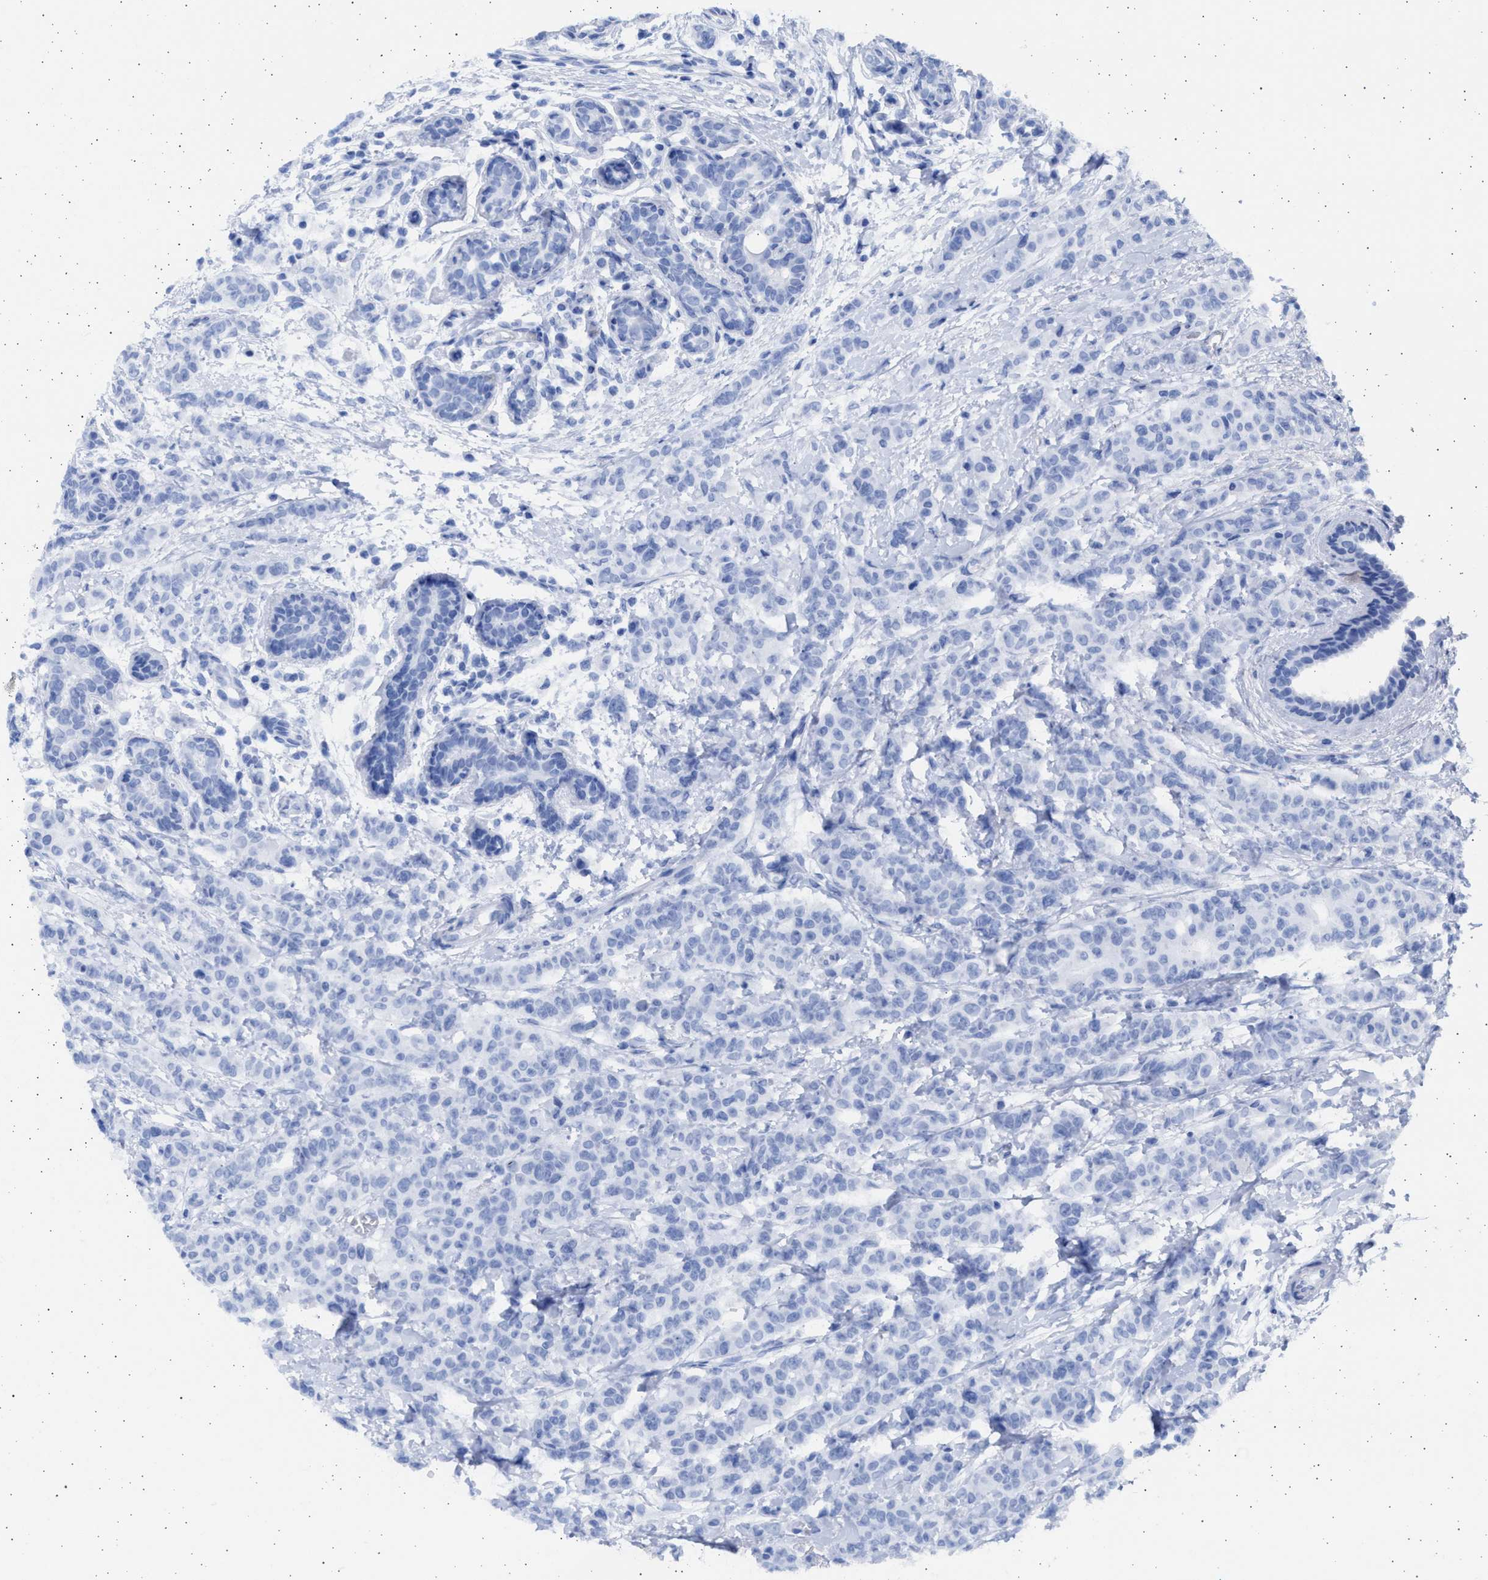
{"staining": {"intensity": "negative", "quantity": "none", "location": "none"}, "tissue": "breast cancer", "cell_type": "Tumor cells", "image_type": "cancer", "snomed": [{"axis": "morphology", "description": "Normal tissue, NOS"}, {"axis": "morphology", "description": "Duct carcinoma"}, {"axis": "topography", "description": "Breast"}], "caption": "Immunohistochemistry of human breast invasive ductal carcinoma exhibits no staining in tumor cells.", "gene": "ALDOC", "patient": {"sex": "female", "age": 40}}